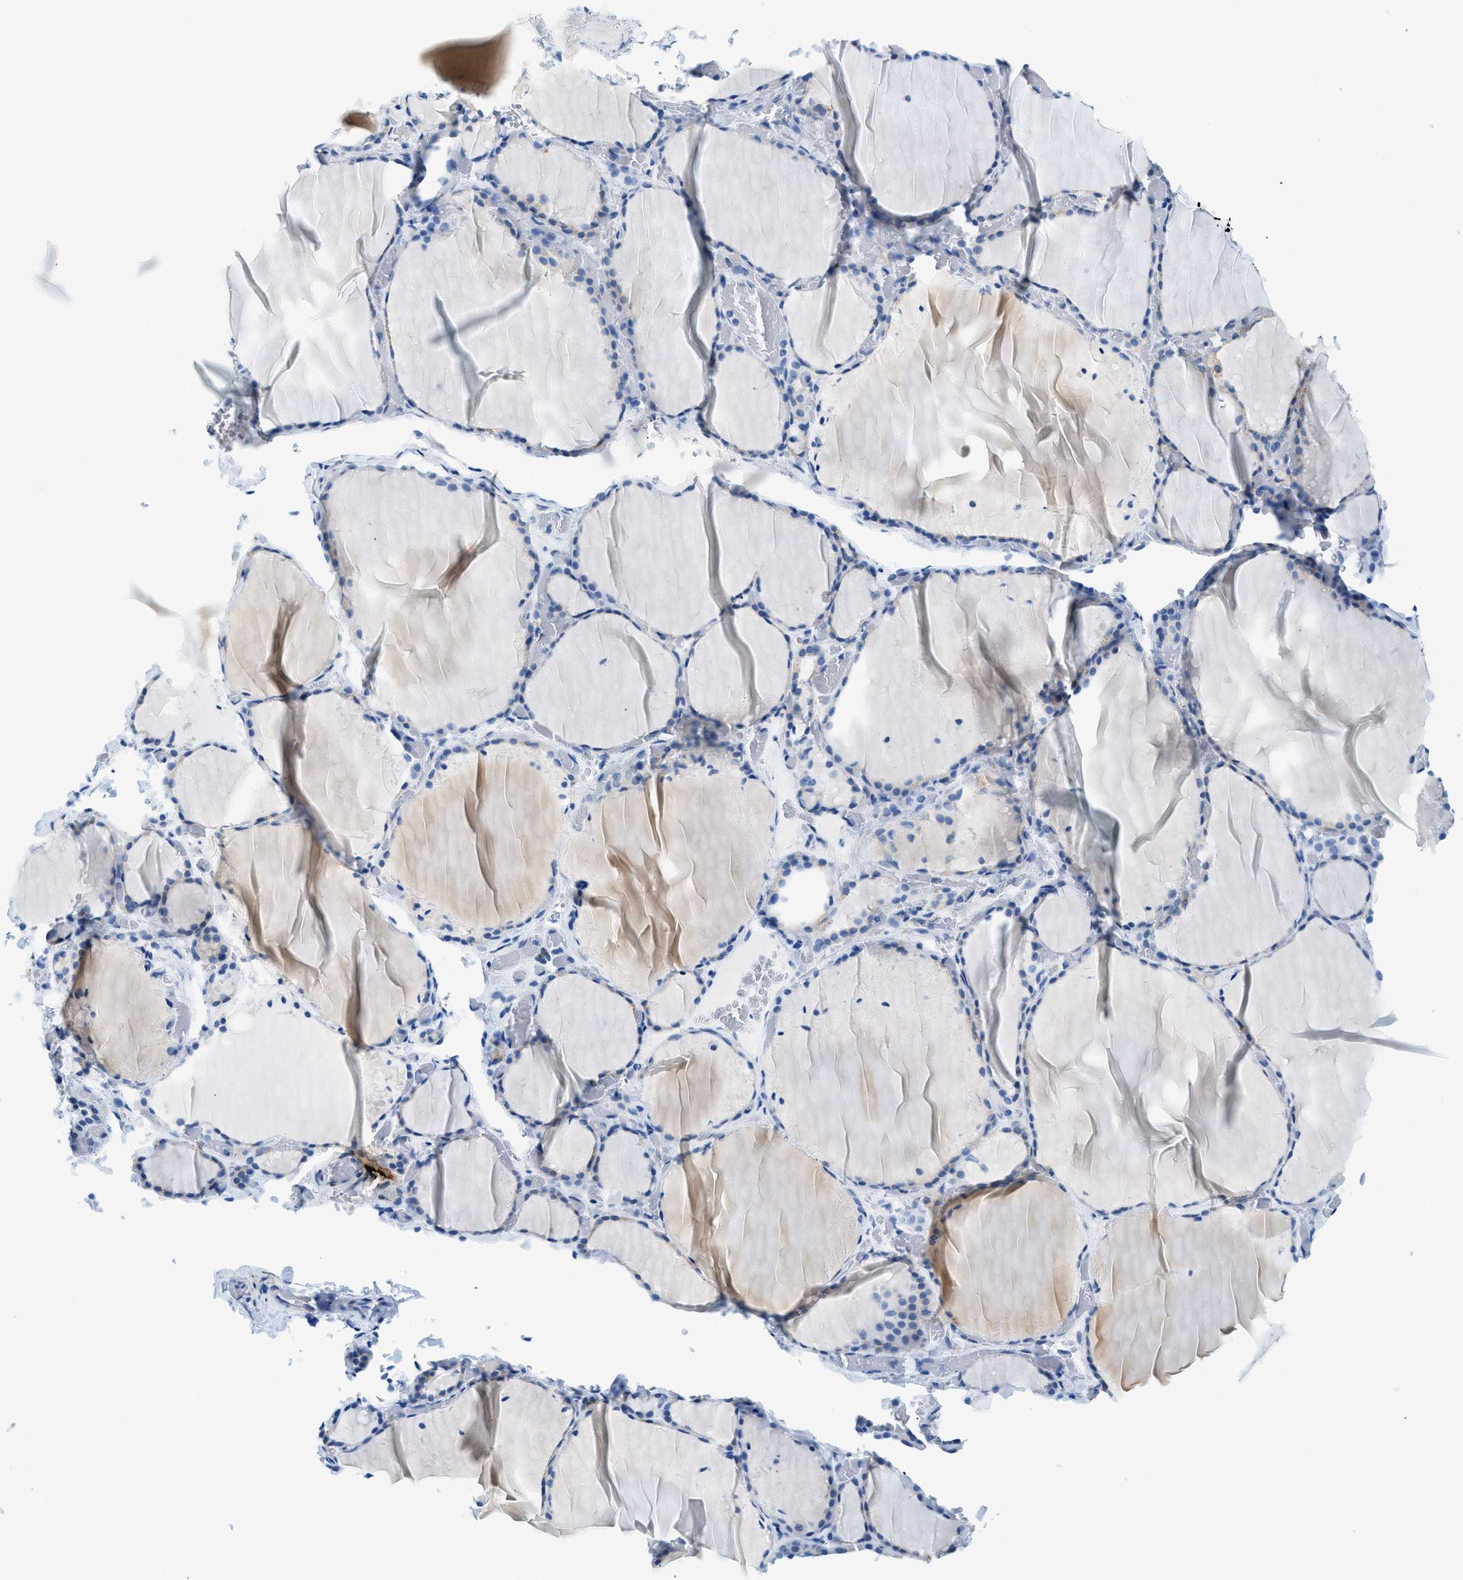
{"staining": {"intensity": "negative", "quantity": "none", "location": "none"}, "tissue": "thyroid gland", "cell_type": "Glandular cells", "image_type": "normal", "snomed": [{"axis": "morphology", "description": "Normal tissue, NOS"}, {"axis": "topography", "description": "Thyroid gland"}], "caption": "The IHC photomicrograph has no significant expression in glandular cells of thyroid gland.", "gene": "TPSAB1", "patient": {"sex": "female", "age": 22}}